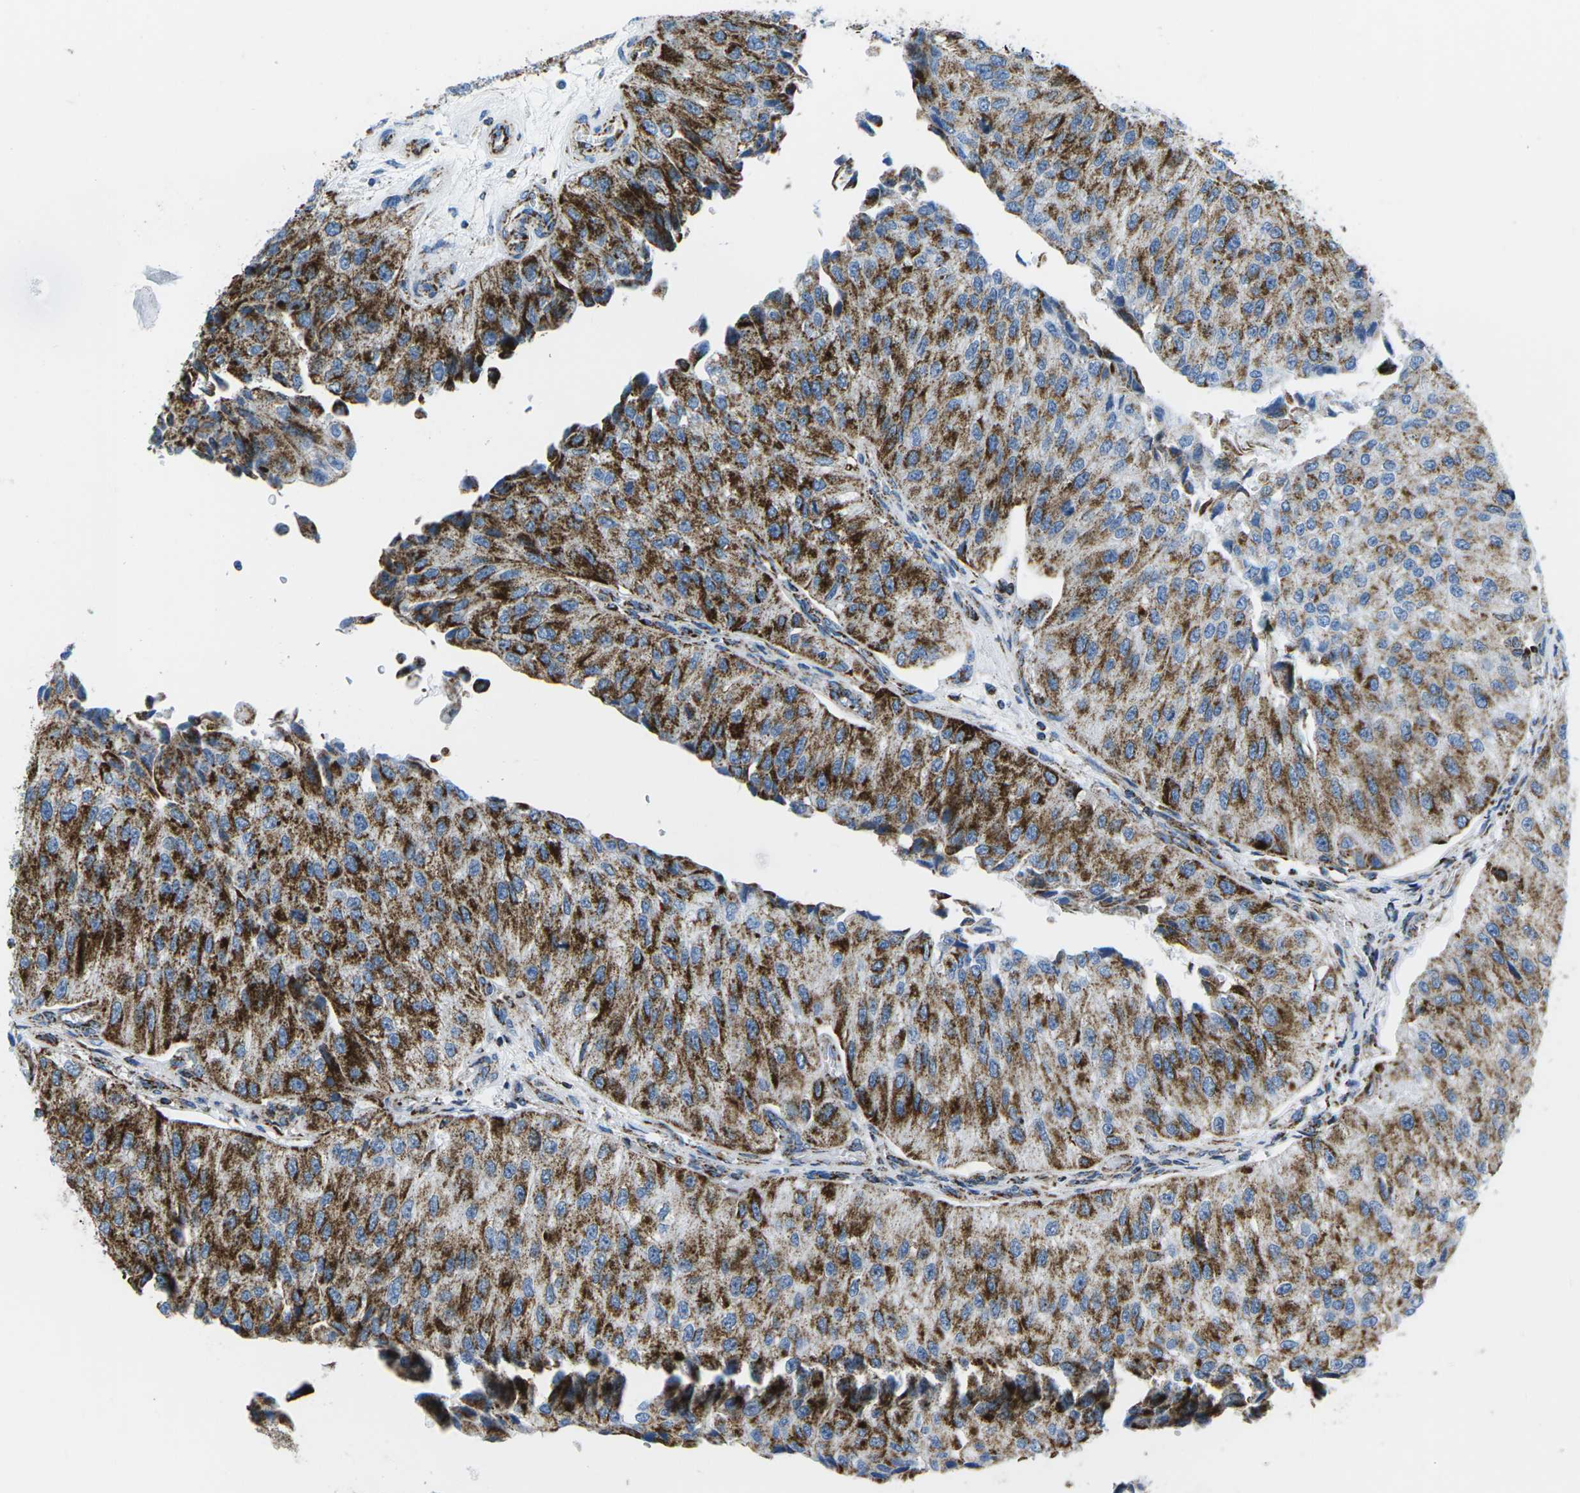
{"staining": {"intensity": "strong", "quantity": ">75%", "location": "cytoplasmic/membranous"}, "tissue": "urothelial cancer", "cell_type": "Tumor cells", "image_type": "cancer", "snomed": [{"axis": "morphology", "description": "Urothelial carcinoma, High grade"}, {"axis": "topography", "description": "Kidney"}, {"axis": "topography", "description": "Urinary bladder"}], "caption": "There is high levels of strong cytoplasmic/membranous positivity in tumor cells of urothelial cancer, as demonstrated by immunohistochemical staining (brown color).", "gene": "COX6C", "patient": {"sex": "male", "age": 77}}